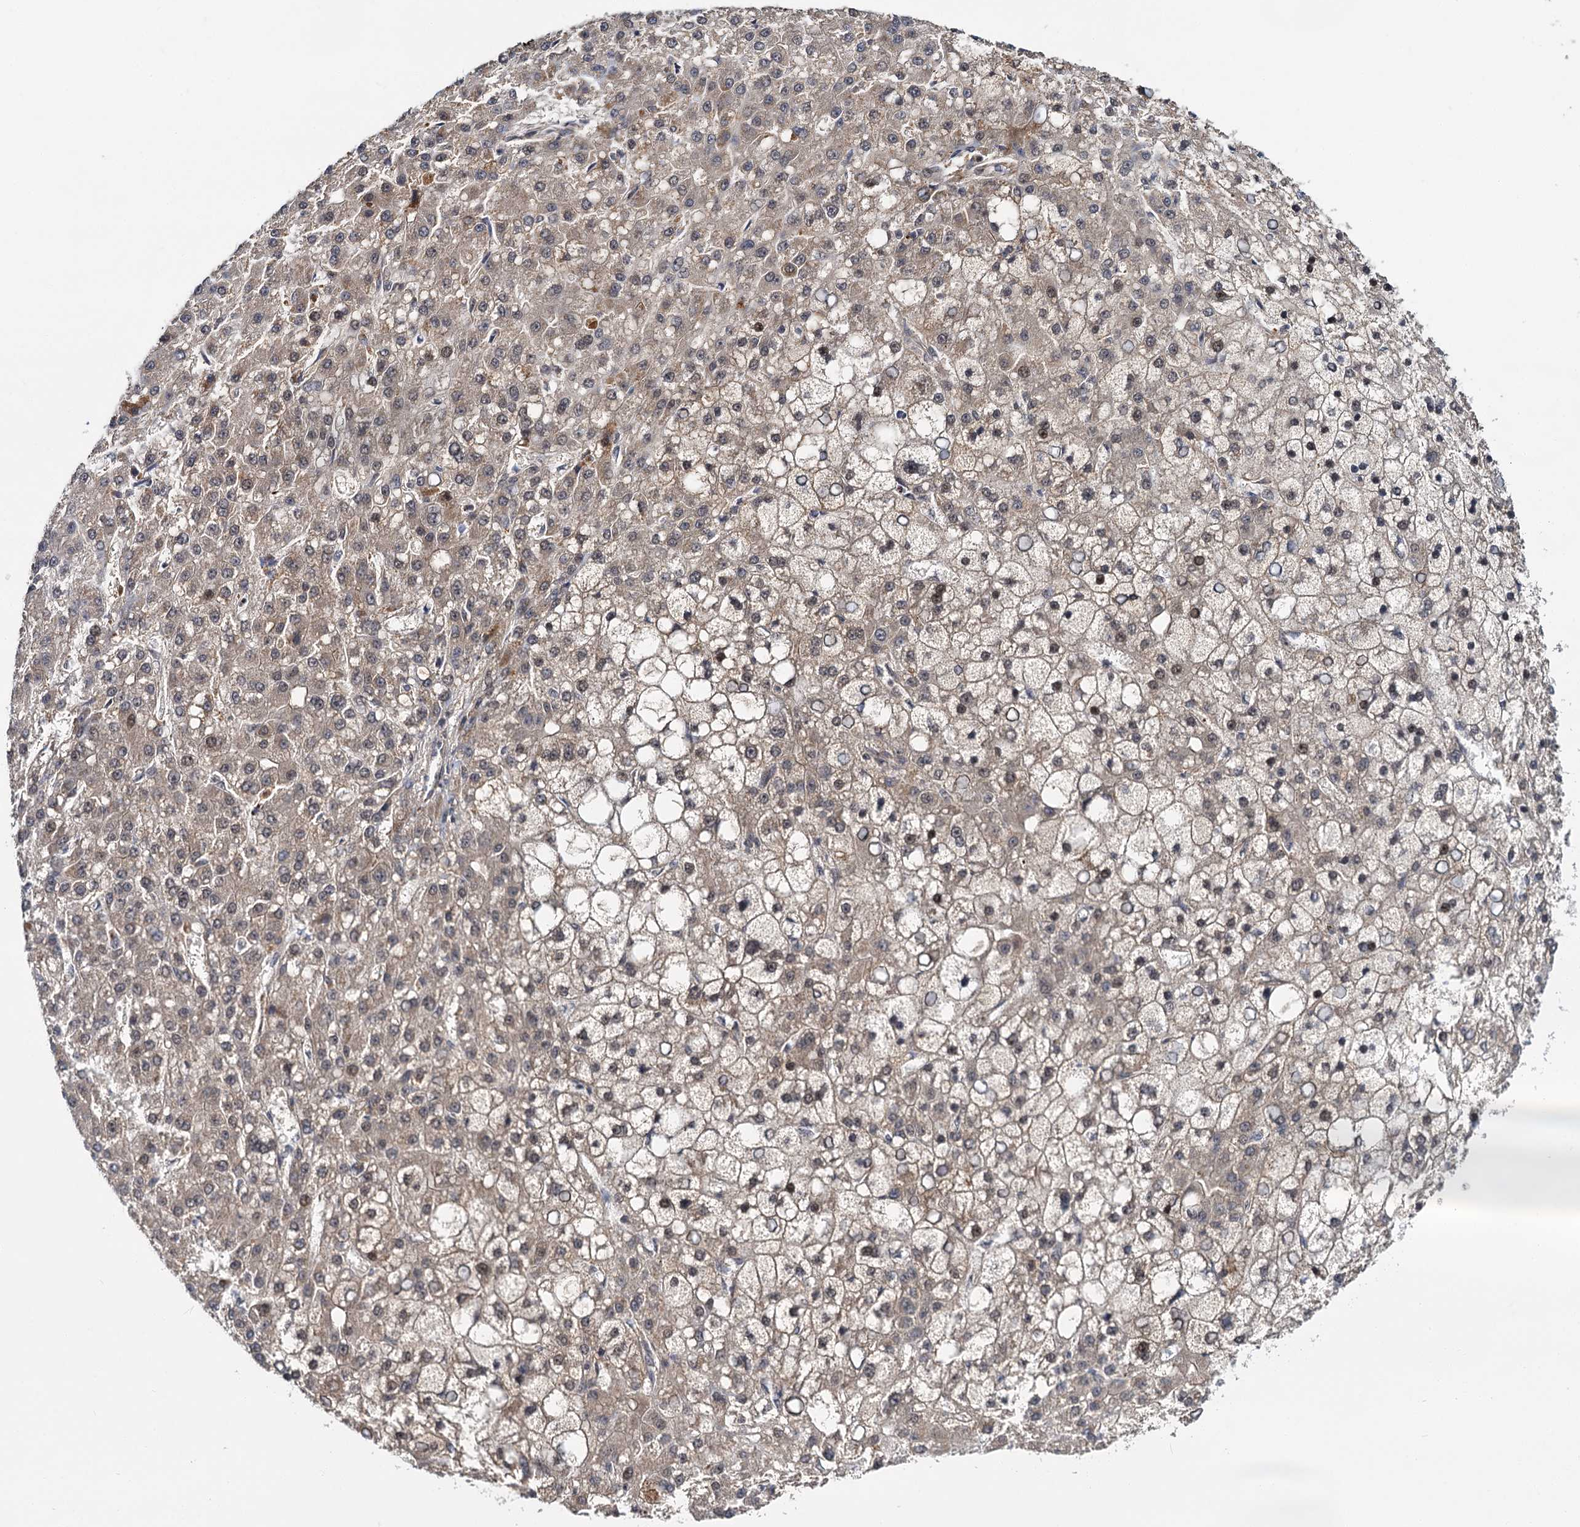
{"staining": {"intensity": "weak", "quantity": ">75%", "location": "cytoplasmic/membranous,nuclear"}, "tissue": "liver cancer", "cell_type": "Tumor cells", "image_type": "cancer", "snomed": [{"axis": "morphology", "description": "Carcinoma, Hepatocellular, NOS"}, {"axis": "topography", "description": "Liver"}], "caption": "Hepatocellular carcinoma (liver) stained with a protein marker exhibits weak staining in tumor cells.", "gene": "MBD6", "patient": {"sex": "male", "age": 67}}